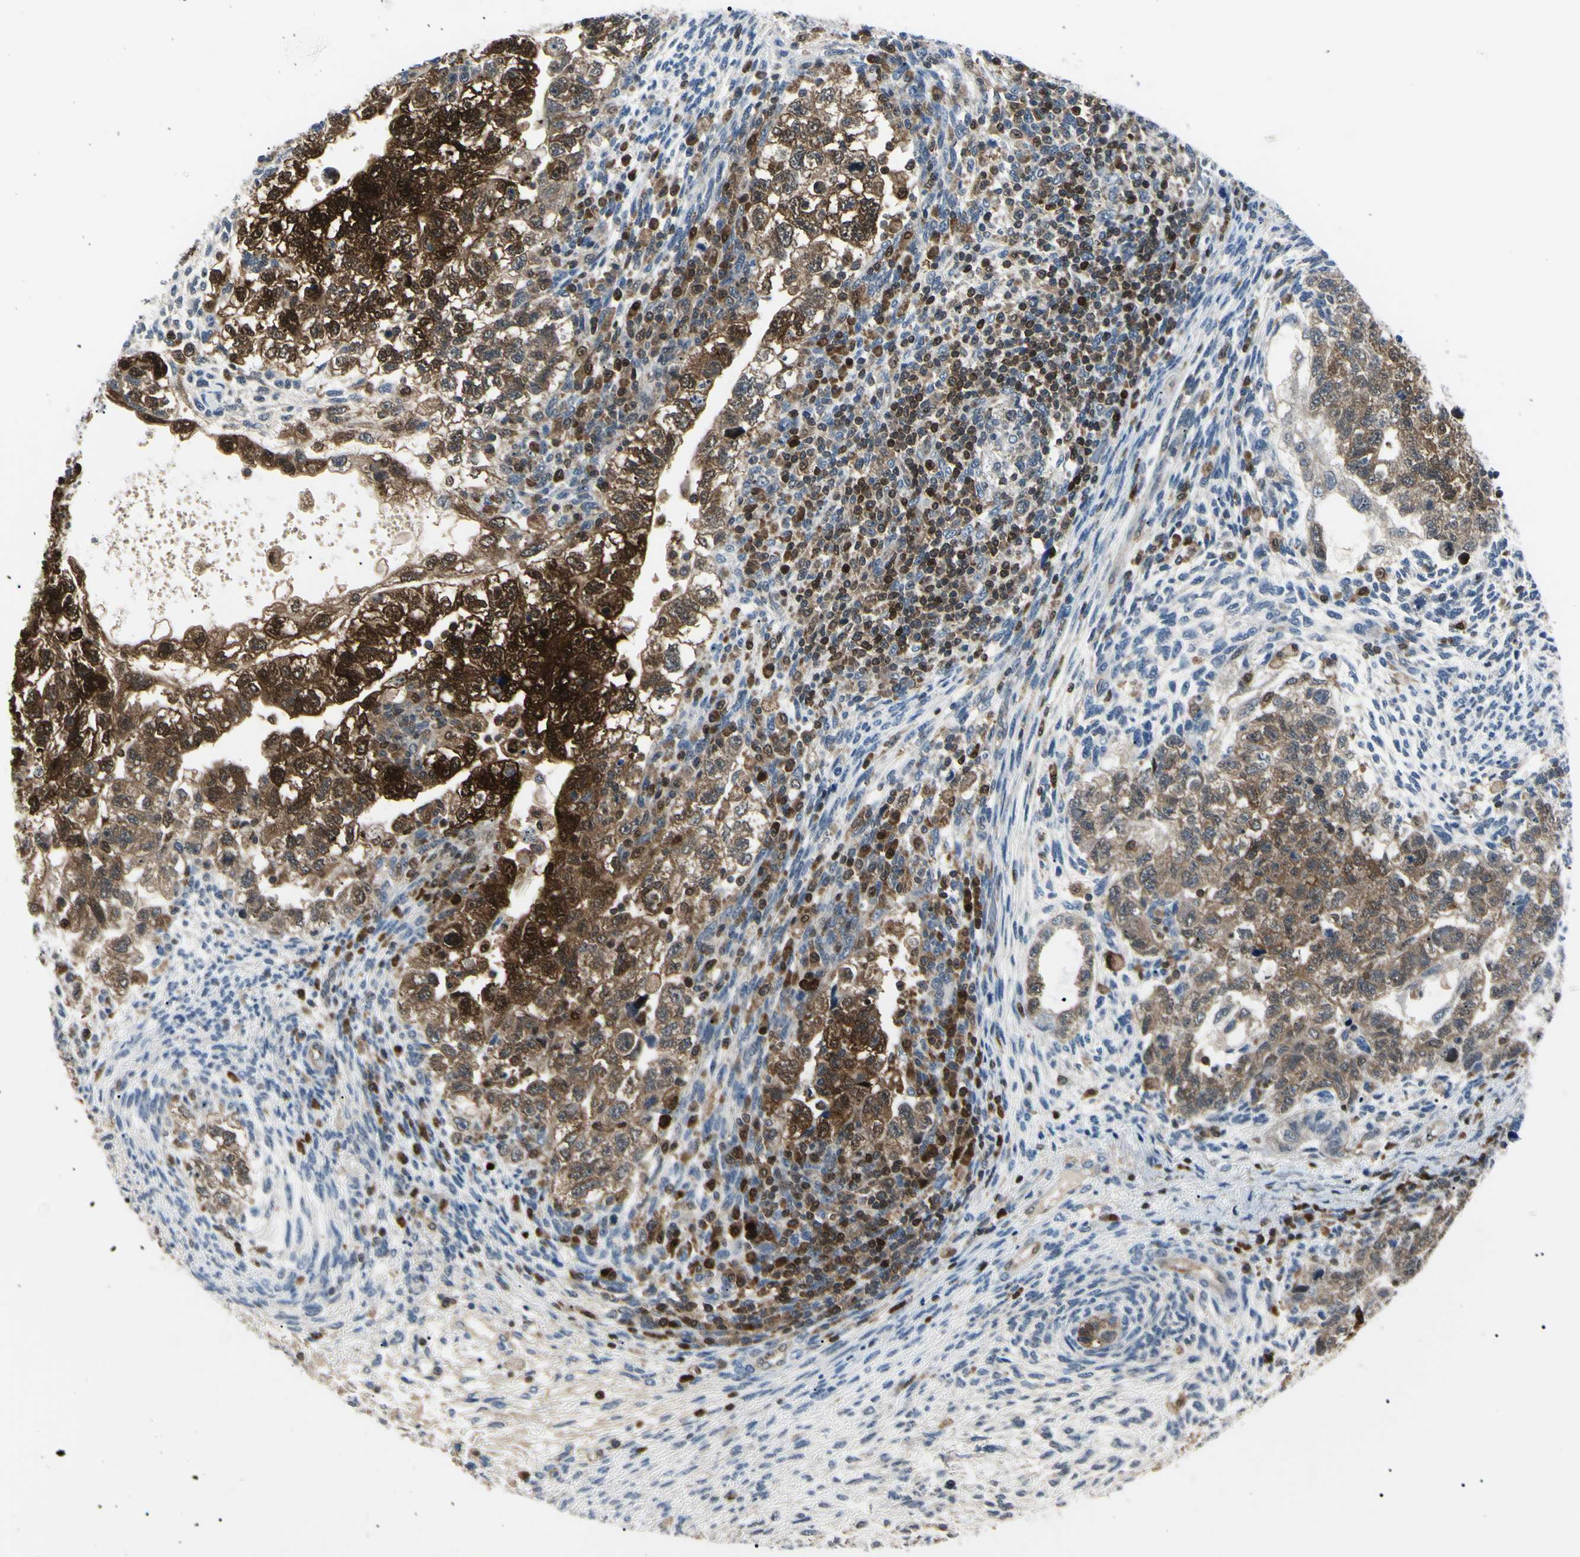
{"staining": {"intensity": "strong", "quantity": ">75%", "location": "cytoplasmic/membranous,nuclear"}, "tissue": "testis cancer", "cell_type": "Tumor cells", "image_type": "cancer", "snomed": [{"axis": "morphology", "description": "Normal tissue, NOS"}, {"axis": "morphology", "description": "Carcinoma, Embryonal, NOS"}, {"axis": "topography", "description": "Testis"}], "caption": "High-magnification brightfield microscopy of testis embryonal carcinoma stained with DAB (3,3'-diaminobenzidine) (brown) and counterstained with hematoxylin (blue). tumor cells exhibit strong cytoplasmic/membranous and nuclear expression is appreciated in approximately>75% of cells.", "gene": "PGK1", "patient": {"sex": "male", "age": 36}}